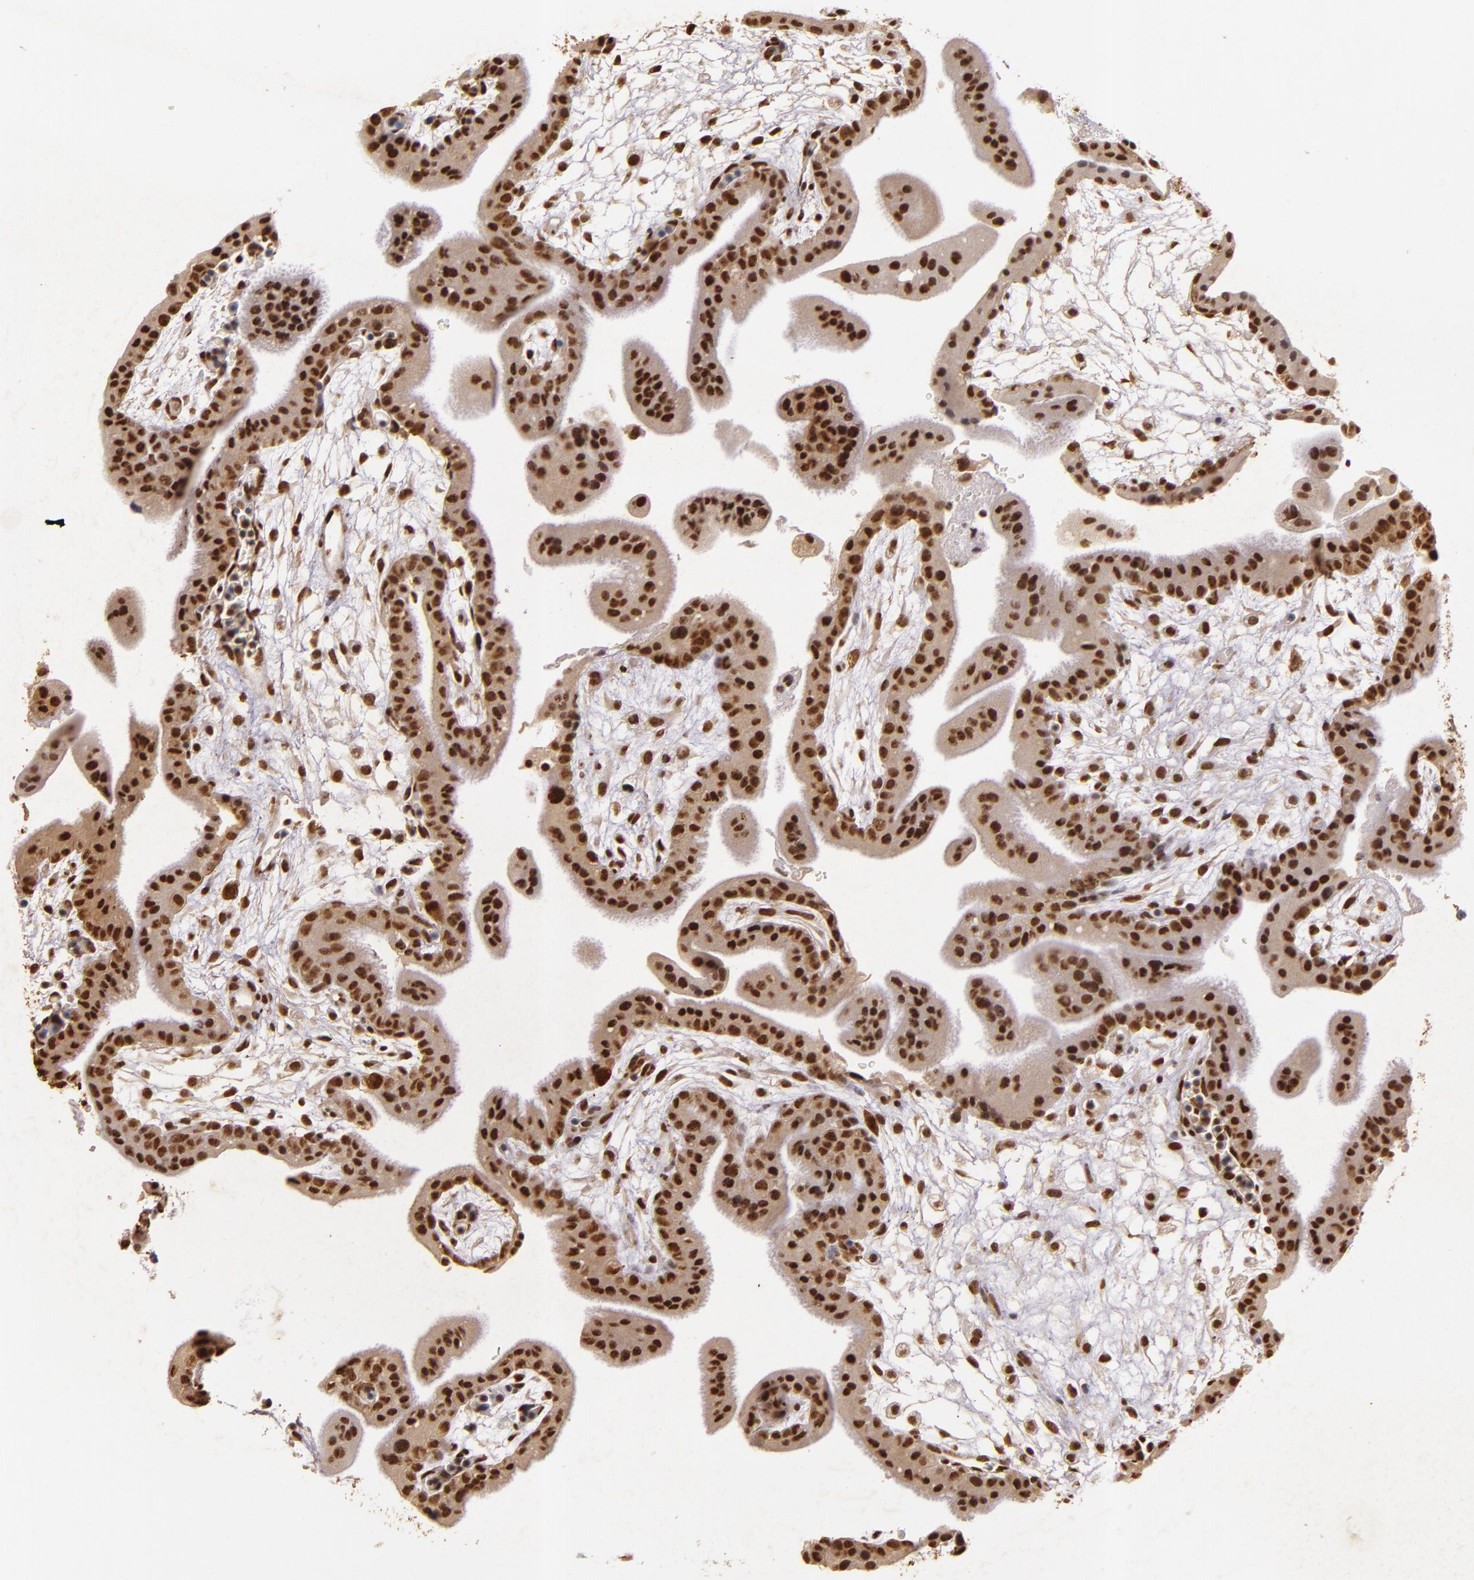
{"staining": {"intensity": "strong", "quantity": ">75%", "location": "nuclear"}, "tissue": "placenta", "cell_type": "Decidual cells", "image_type": "normal", "snomed": [{"axis": "morphology", "description": "Normal tissue, NOS"}, {"axis": "topography", "description": "Placenta"}], "caption": "DAB (3,3'-diaminobenzidine) immunohistochemical staining of unremarkable human placenta shows strong nuclear protein staining in about >75% of decidual cells. (DAB (3,3'-diaminobenzidine) = brown stain, brightfield microscopy at high magnification).", "gene": "CBX3", "patient": {"sex": "female", "age": 35}}